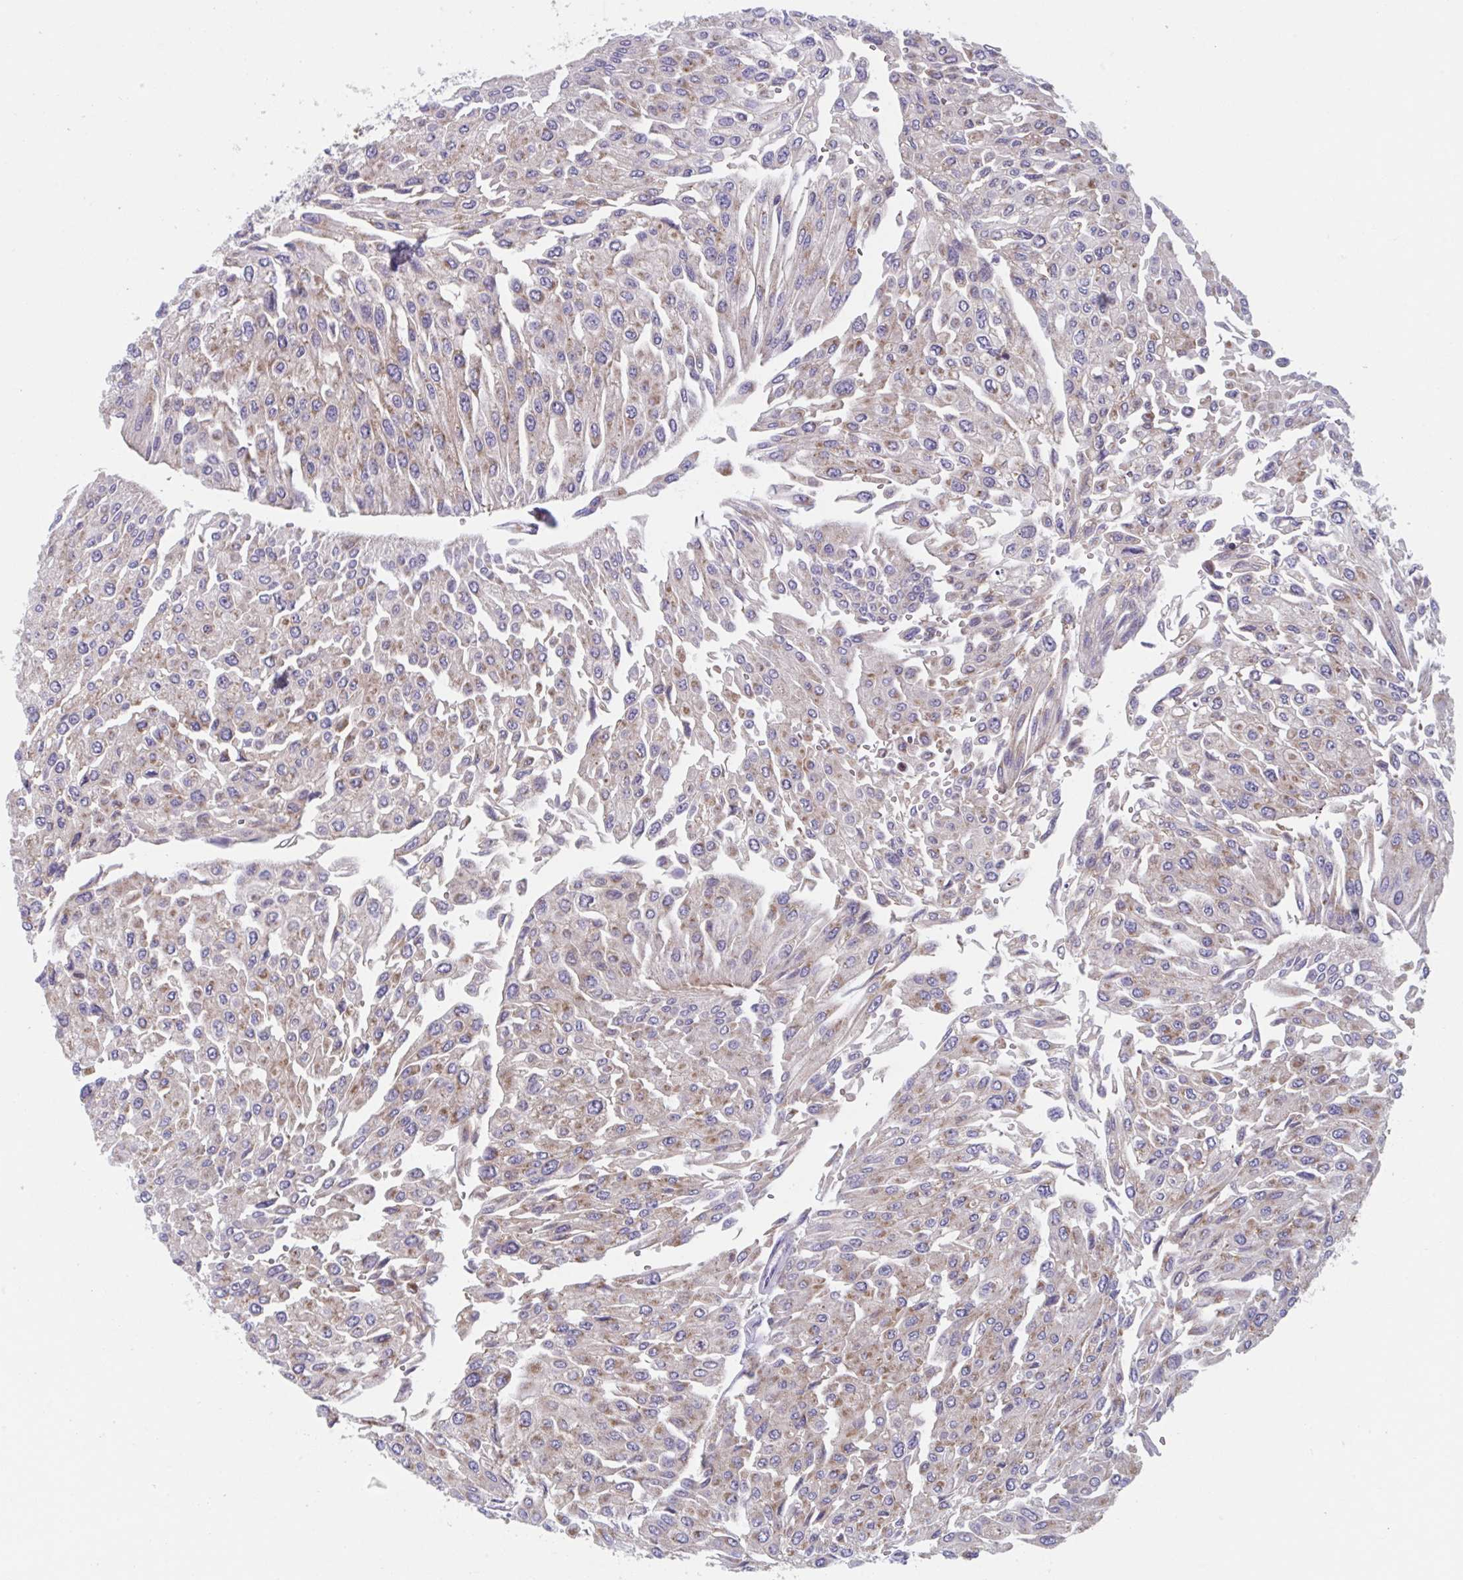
{"staining": {"intensity": "moderate", "quantity": ">75%", "location": "cytoplasmic/membranous"}, "tissue": "urothelial cancer", "cell_type": "Tumor cells", "image_type": "cancer", "snomed": [{"axis": "morphology", "description": "Urothelial carcinoma, NOS"}, {"axis": "topography", "description": "Urinary bladder"}], "caption": "Protein expression analysis of urothelial cancer exhibits moderate cytoplasmic/membranous positivity in approximately >75% of tumor cells. The staining is performed using DAB brown chromogen to label protein expression. The nuclei are counter-stained blue using hematoxylin.", "gene": "NIPSNAP1", "patient": {"sex": "male", "age": 67}}